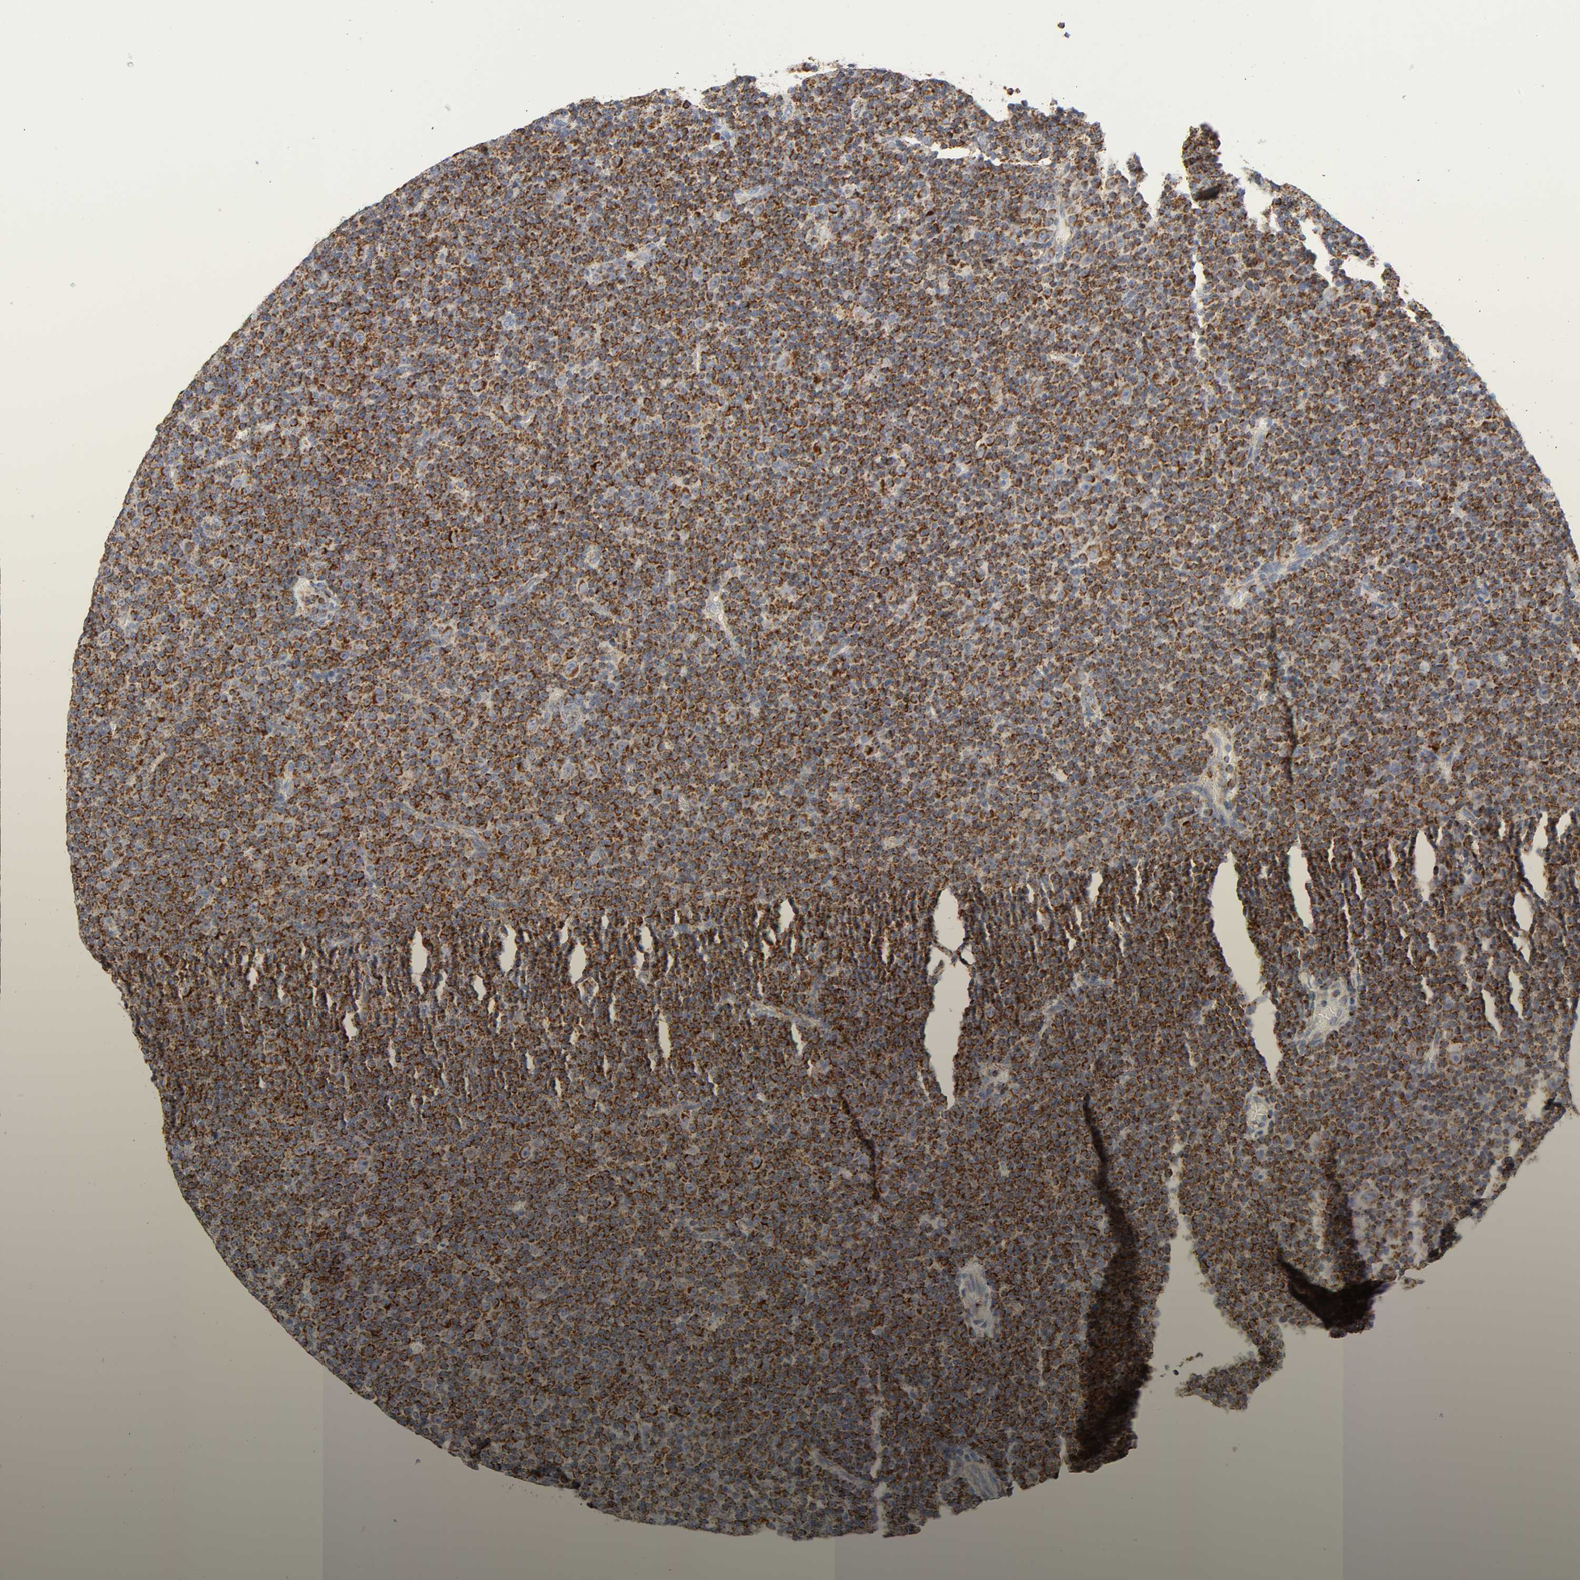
{"staining": {"intensity": "strong", "quantity": ">75%", "location": "cytoplasmic/membranous"}, "tissue": "lymphoma", "cell_type": "Tumor cells", "image_type": "cancer", "snomed": [{"axis": "morphology", "description": "Malignant lymphoma, non-Hodgkin's type, Low grade"}, {"axis": "topography", "description": "Lymph node"}], "caption": "Malignant lymphoma, non-Hodgkin's type (low-grade) tissue displays strong cytoplasmic/membranous expression in about >75% of tumor cells", "gene": "BAK1", "patient": {"sex": "female", "age": 67}}